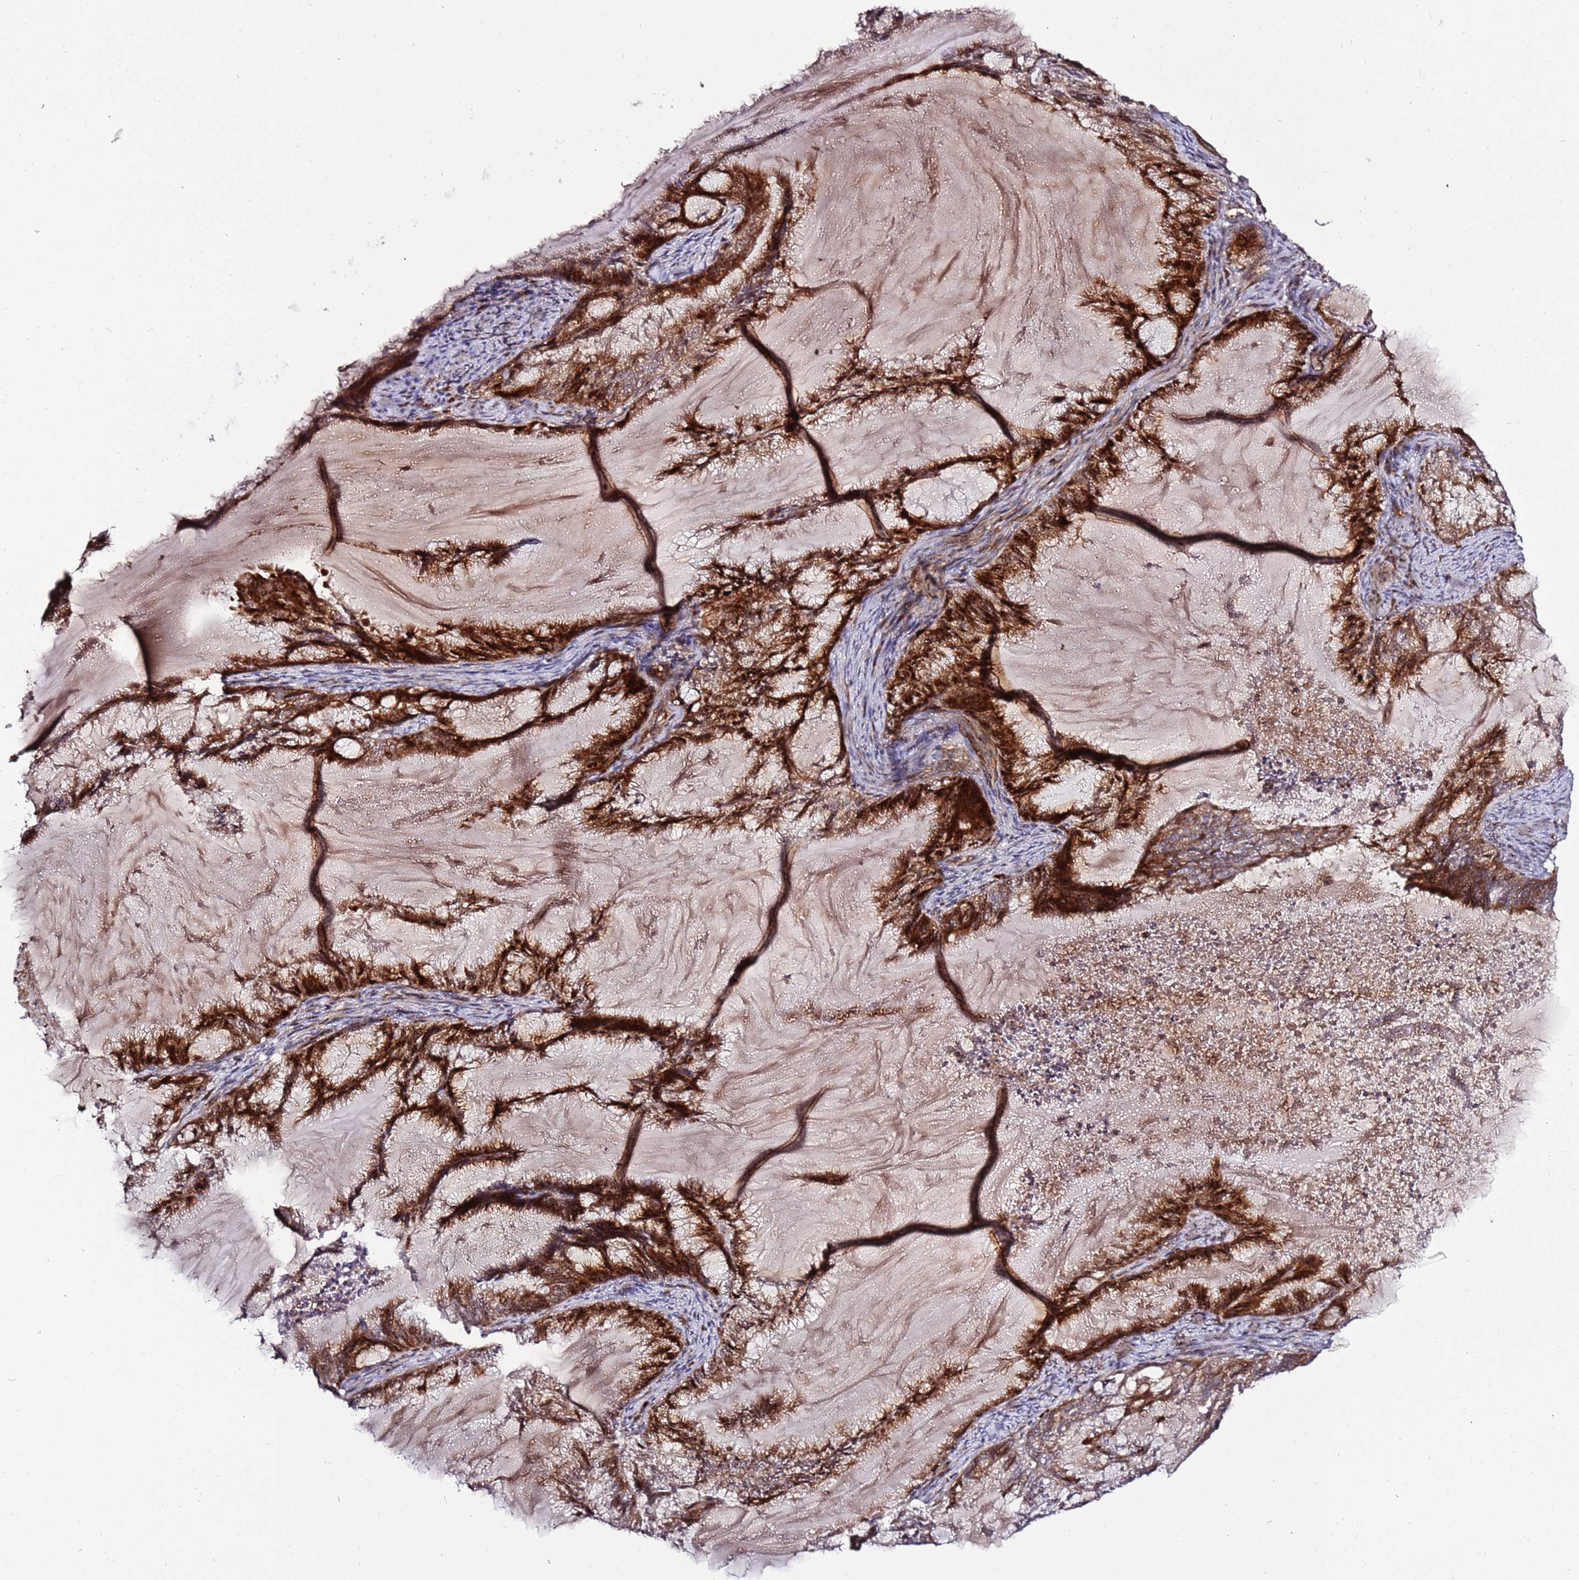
{"staining": {"intensity": "strong", "quantity": ">75%", "location": "cytoplasmic/membranous,nuclear"}, "tissue": "endometrial cancer", "cell_type": "Tumor cells", "image_type": "cancer", "snomed": [{"axis": "morphology", "description": "Adenocarcinoma, NOS"}, {"axis": "topography", "description": "Endometrium"}], "caption": "There is high levels of strong cytoplasmic/membranous and nuclear positivity in tumor cells of endometrial adenocarcinoma, as demonstrated by immunohistochemical staining (brown color).", "gene": "RHBDL1", "patient": {"sex": "female", "age": 86}}